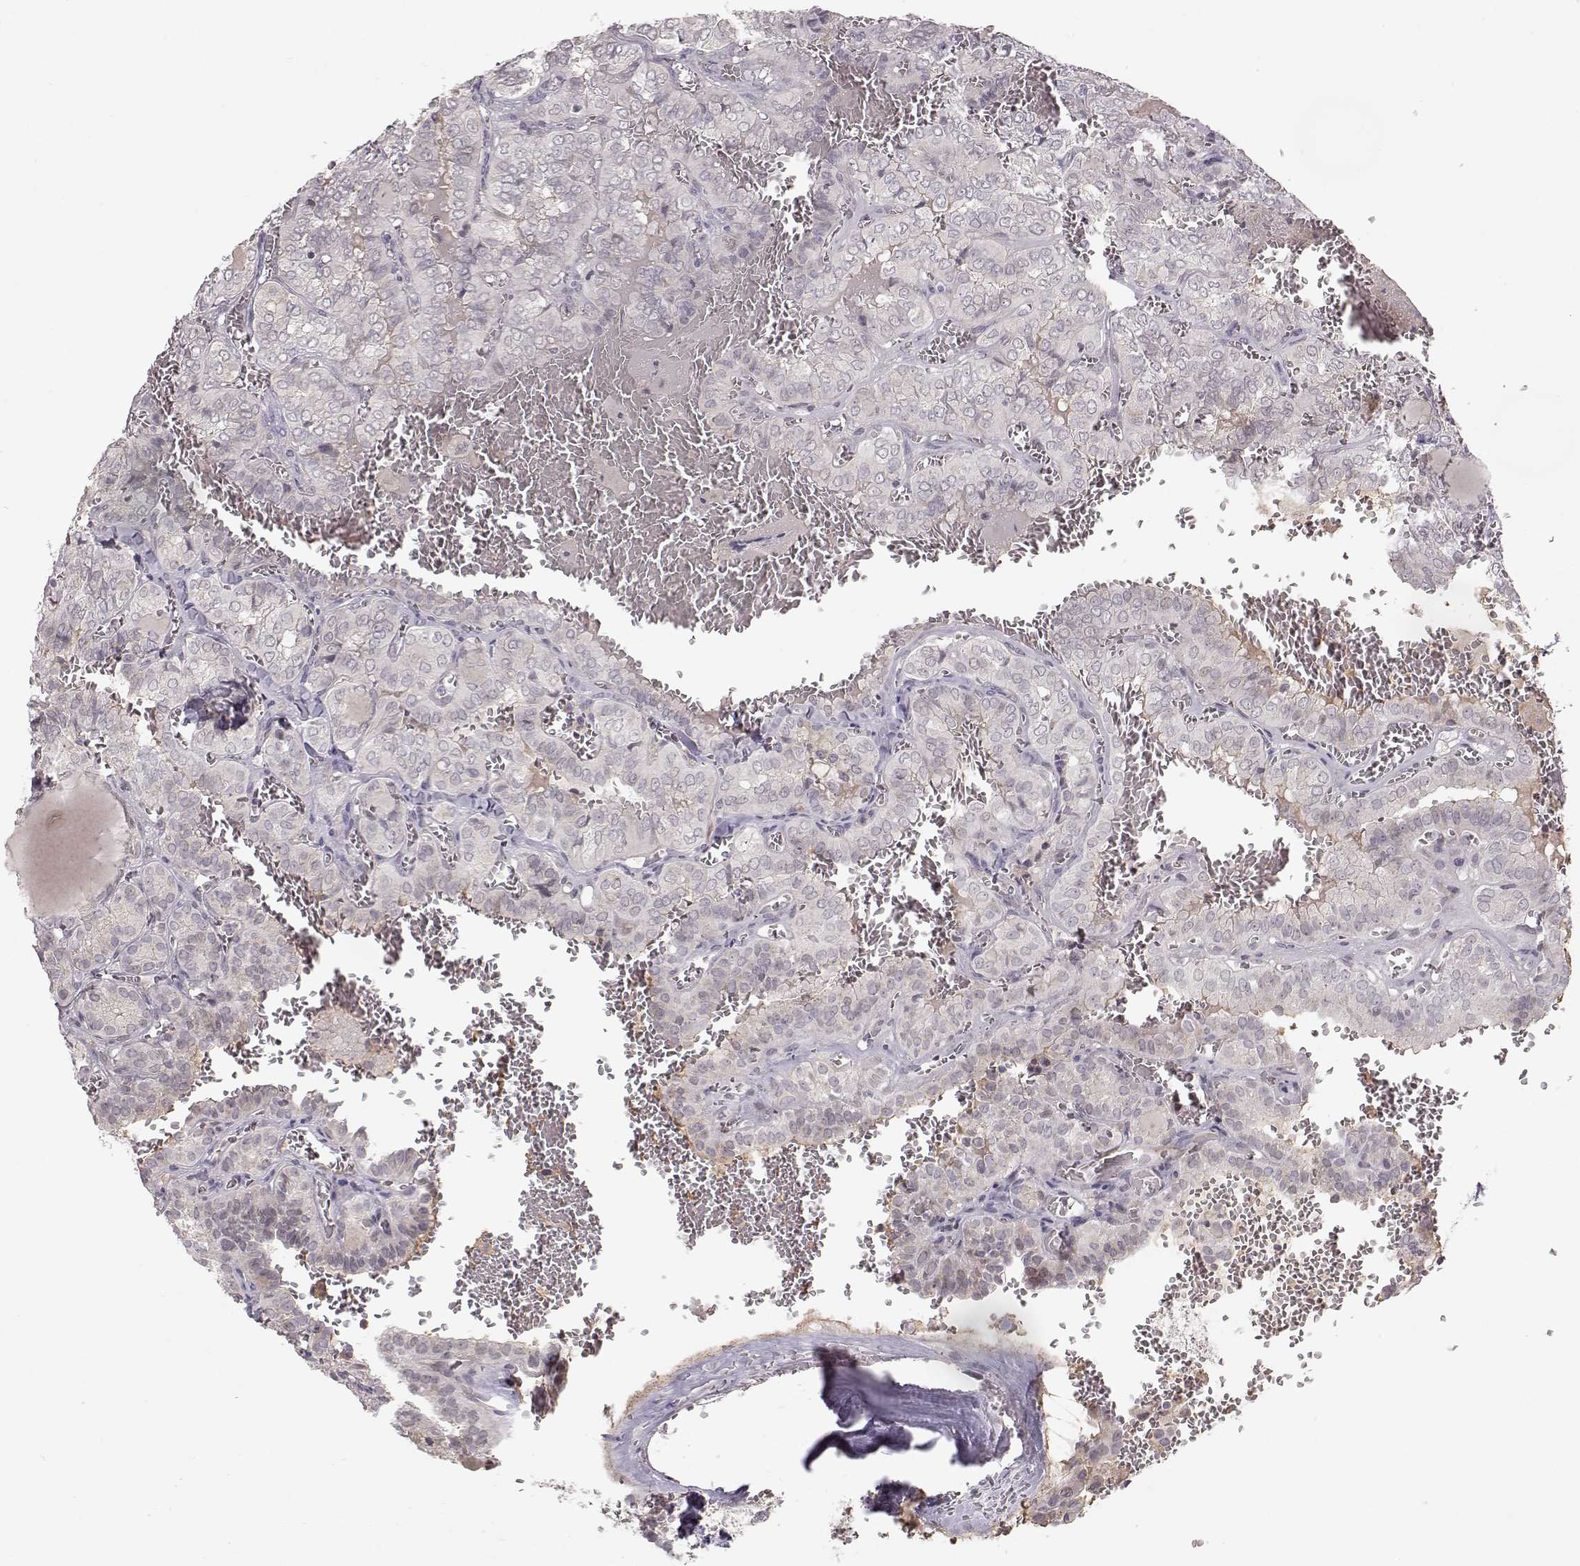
{"staining": {"intensity": "negative", "quantity": "none", "location": "none"}, "tissue": "thyroid cancer", "cell_type": "Tumor cells", "image_type": "cancer", "snomed": [{"axis": "morphology", "description": "Papillary adenocarcinoma, NOS"}, {"axis": "topography", "description": "Thyroid gland"}], "caption": "Immunohistochemical staining of thyroid papillary adenocarcinoma displays no significant positivity in tumor cells.", "gene": "PNMT", "patient": {"sex": "female", "age": 41}}